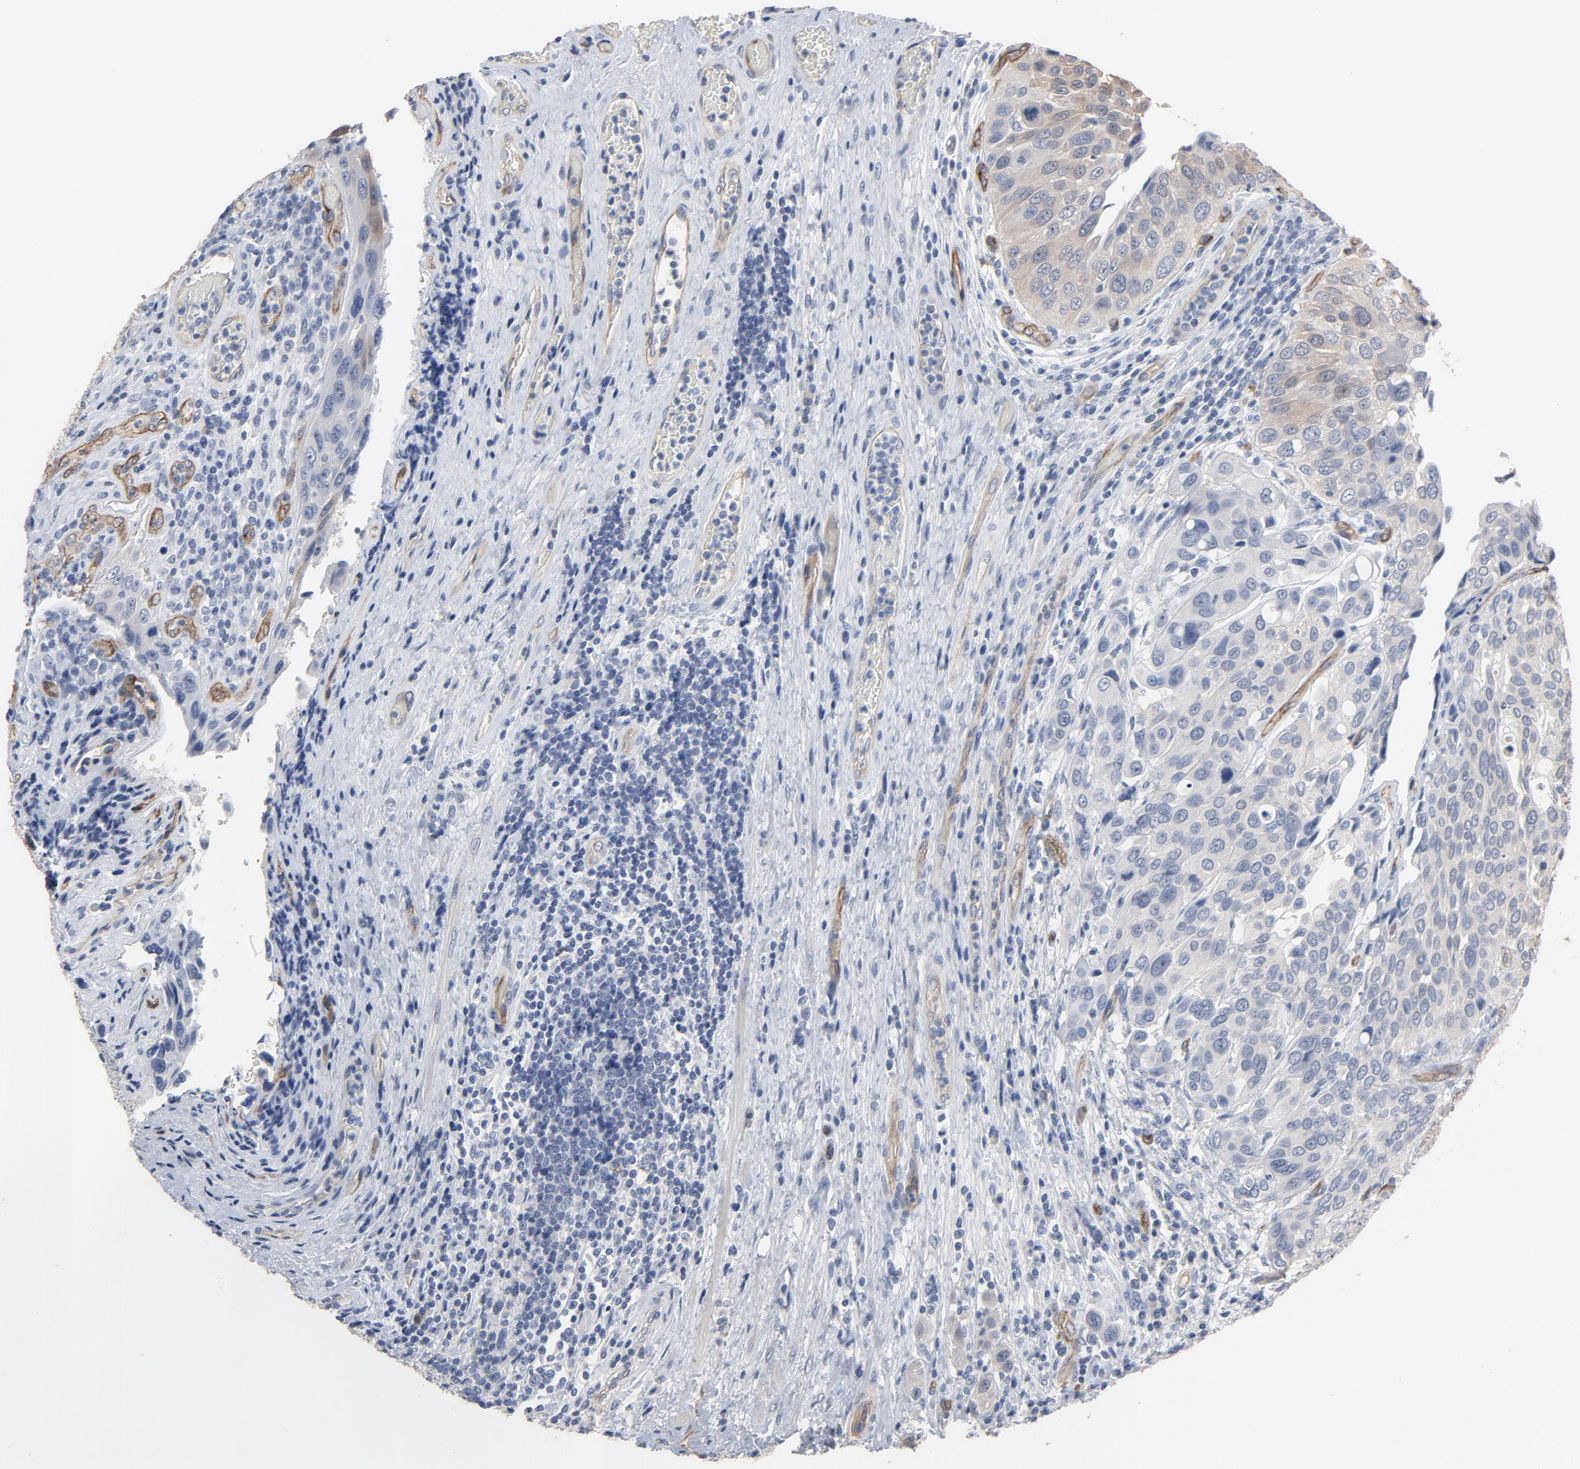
{"staining": {"intensity": "weak", "quantity": "<25%", "location": "cytoplasmic/membranous"}, "tissue": "urothelial cancer", "cell_type": "Tumor cells", "image_type": "cancer", "snomed": [{"axis": "morphology", "description": "Urothelial carcinoma, High grade"}, {"axis": "topography", "description": "Urinary bladder"}], "caption": "This histopathology image is of high-grade urothelial carcinoma stained with immunohistochemistry (IHC) to label a protein in brown with the nuclei are counter-stained blue. There is no expression in tumor cells.", "gene": "KDR", "patient": {"sex": "male", "age": 50}}